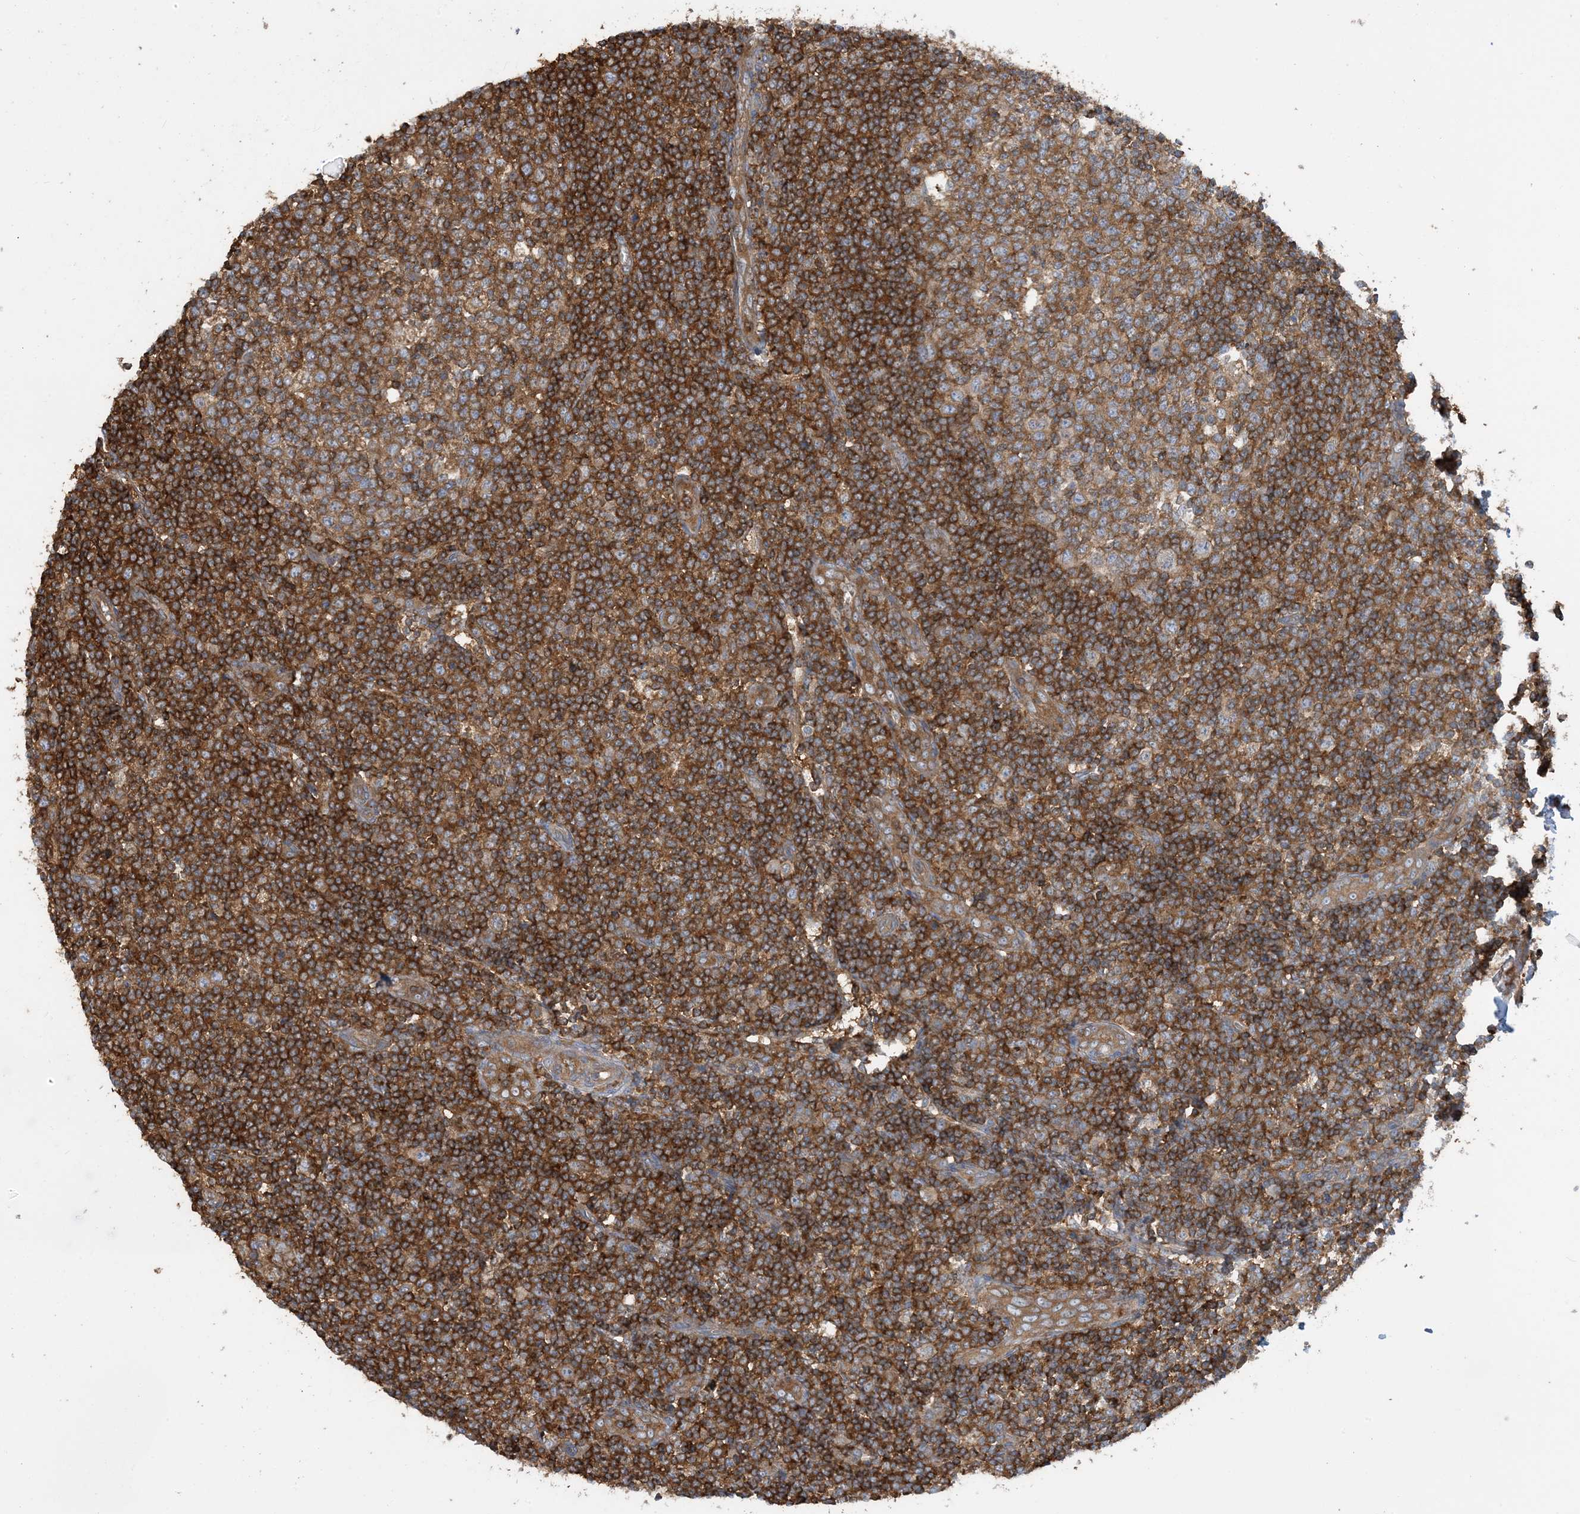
{"staining": {"intensity": "moderate", "quantity": ">75%", "location": "cytoplasmic/membranous"}, "tissue": "tonsil", "cell_type": "Germinal center cells", "image_type": "normal", "snomed": [{"axis": "morphology", "description": "Normal tissue, NOS"}, {"axis": "topography", "description": "Tonsil"}], "caption": "An immunohistochemistry (IHC) image of unremarkable tissue is shown. Protein staining in brown shows moderate cytoplasmic/membranous positivity in tonsil within germinal center cells.", "gene": "SFMBT2", "patient": {"sex": "female", "age": 19}}